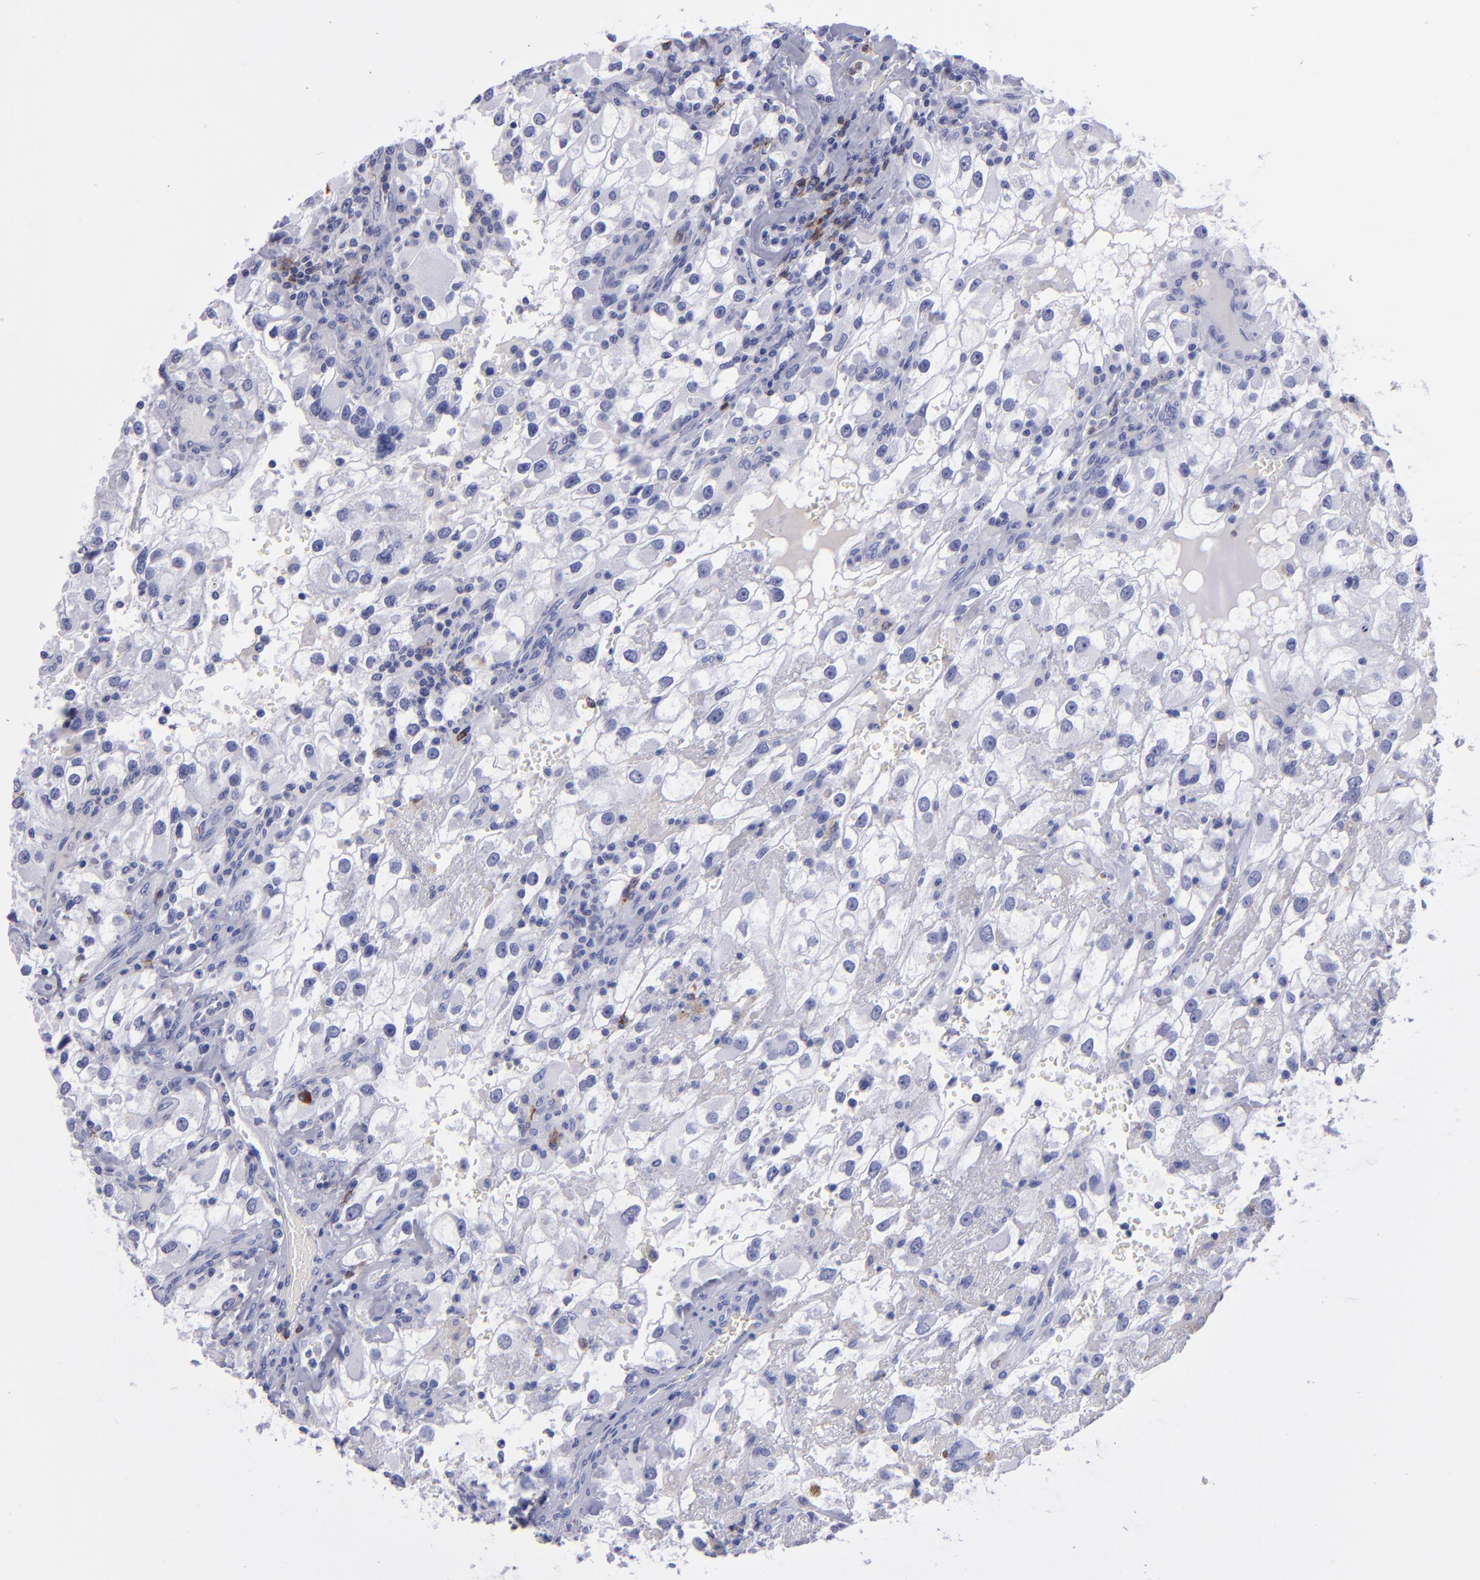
{"staining": {"intensity": "negative", "quantity": "none", "location": "none"}, "tissue": "renal cancer", "cell_type": "Tumor cells", "image_type": "cancer", "snomed": [{"axis": "morphology", "description": "Adenocarcinoma, NOS"}, {"axis": "topography", "description": "Kidney"}], "caption": "Tumor cells show no significant protein staining in adenocarcinoma (renal).", "gene": "CD37", "patient": {"sex": "female", "age": 52}}